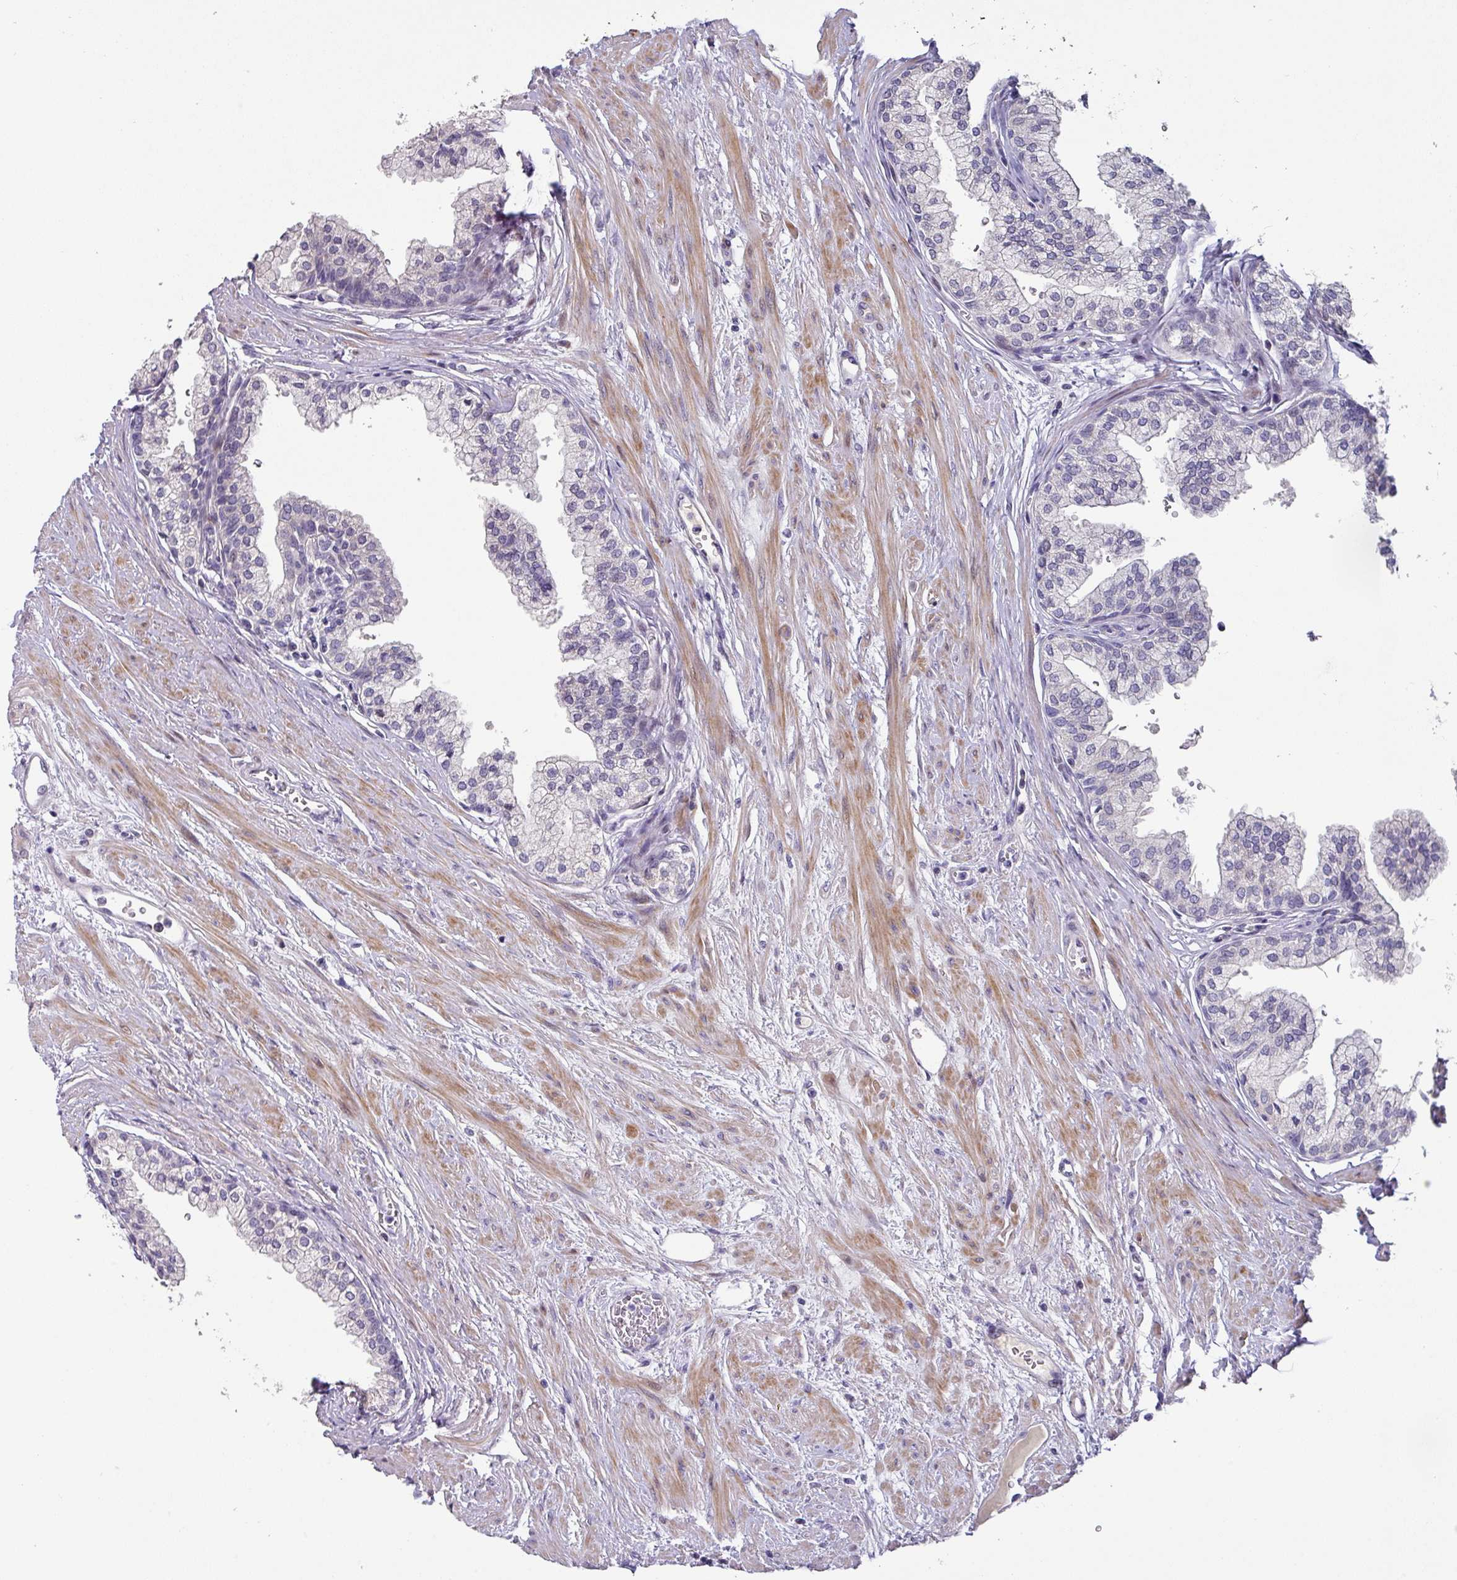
{"staining": {"intensity": "negative", "quantity": "none", "location": "none"}, "tissue": "prostate", "cell_type": "Glandular cells", "image_type": "normal", "snomed": [{"axis": "morphology", "description": "Normal tissue, NOS"}, {"axis": "topography", "description": "Prostate"}], "caption": "High magnification brightfield microscopy of benign prostate stained with DAB (3,3'-diaminobenzidine) (brown) and counterstained with hematoxylin (blue): glandular cells show no significant staining.", "gene": "KLHL3", "patient": {"sex": "male", "age": 60}}